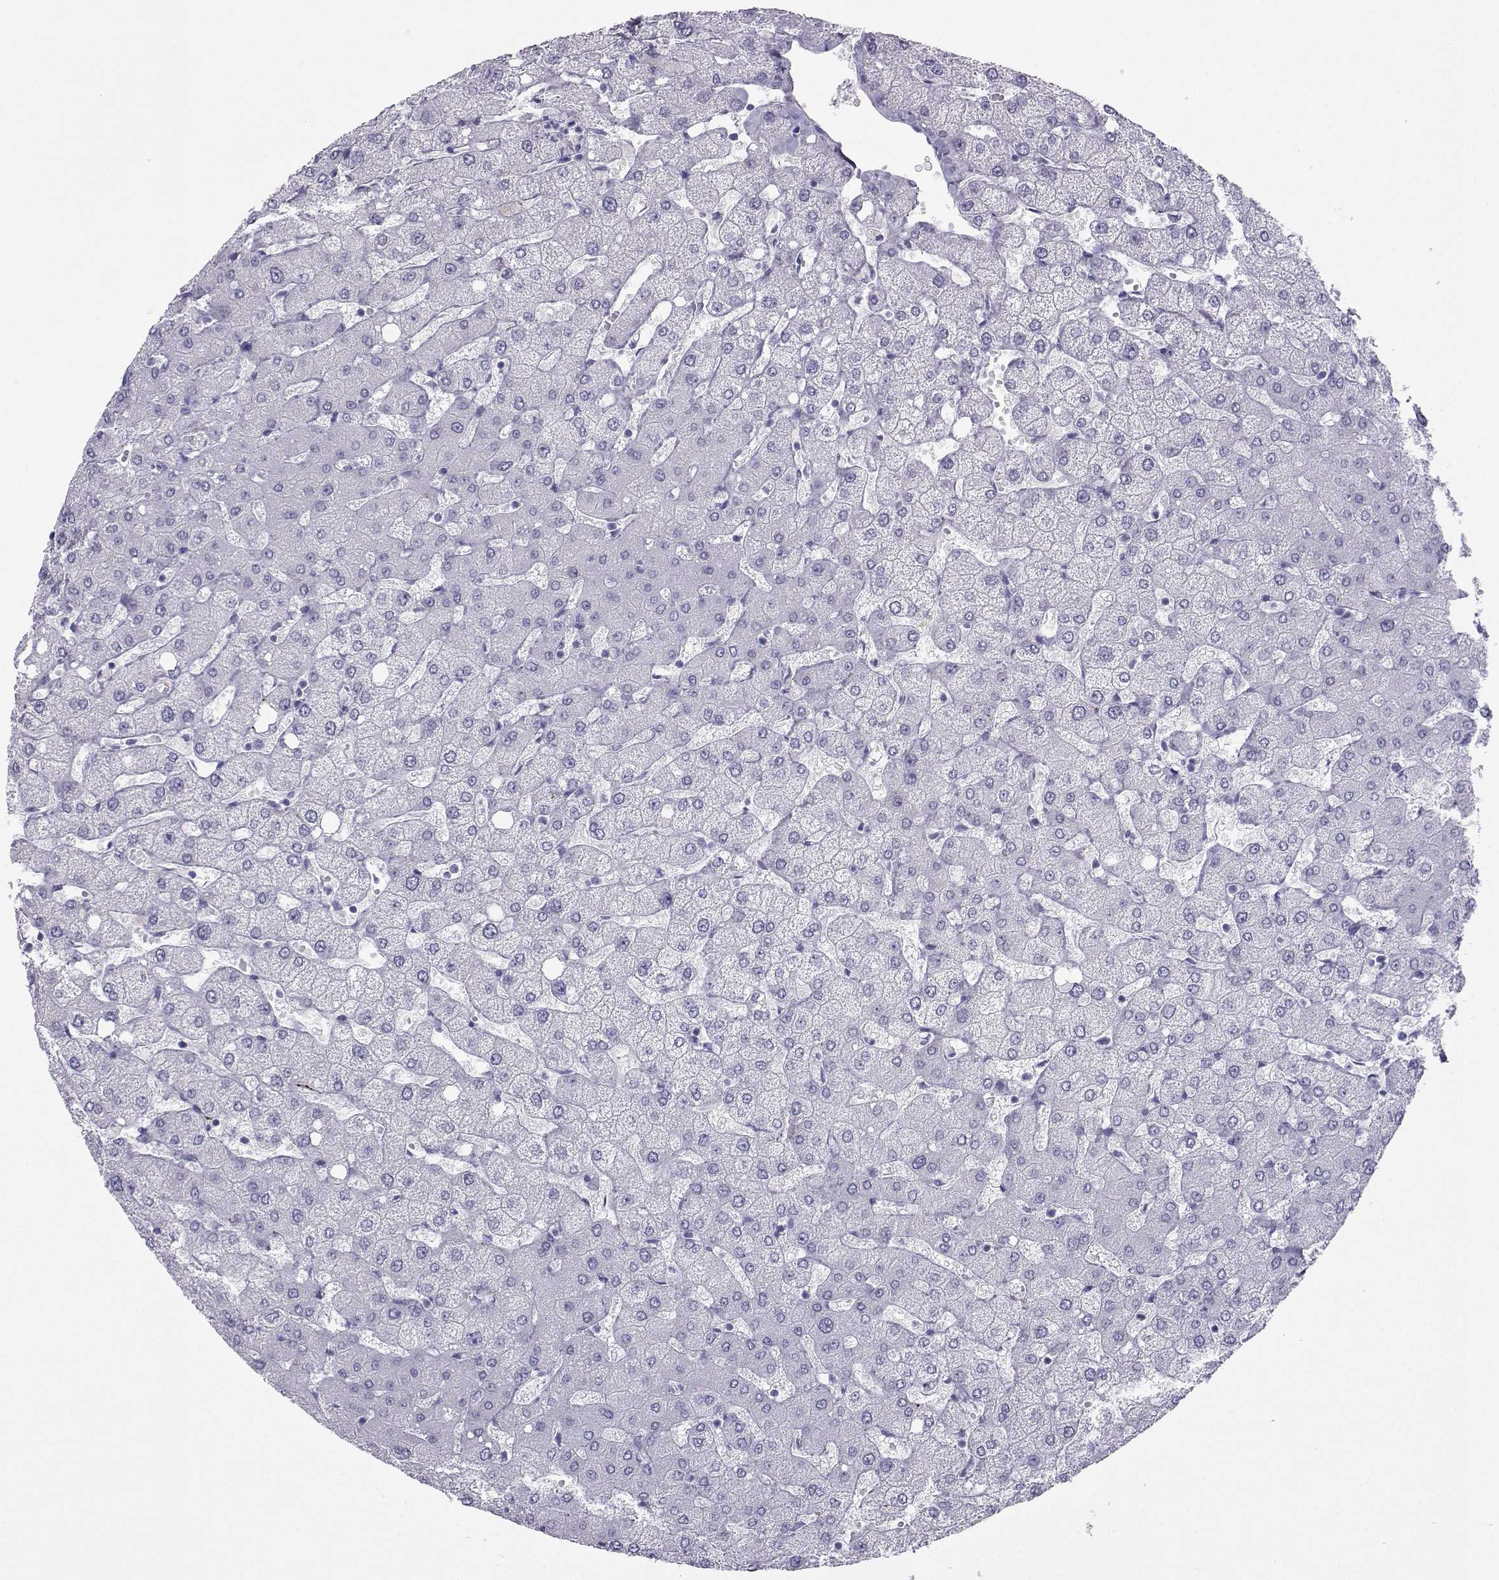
{"staining": {"intensity": "negative", "quantity": "none", "location": "none"}, "tissue": "liver", "cell_type": "Cholangiocytes", "image_type": "normal", "snomed": [{"axis": "morphology", "description": "Normal tissue, NOS"}, {"axis": "topography", "description": "Liver"}], "caption": "IHC micrograph of benign liver: liver stained with DAB (3,3'-diaminobenzidine) reveals no significant protein positivity in cholangiocytes. (Brightfield microscopy of DAB IHC at high magnification).", "gene": "SST", "patient": {"sex": "female", "age": 54}}